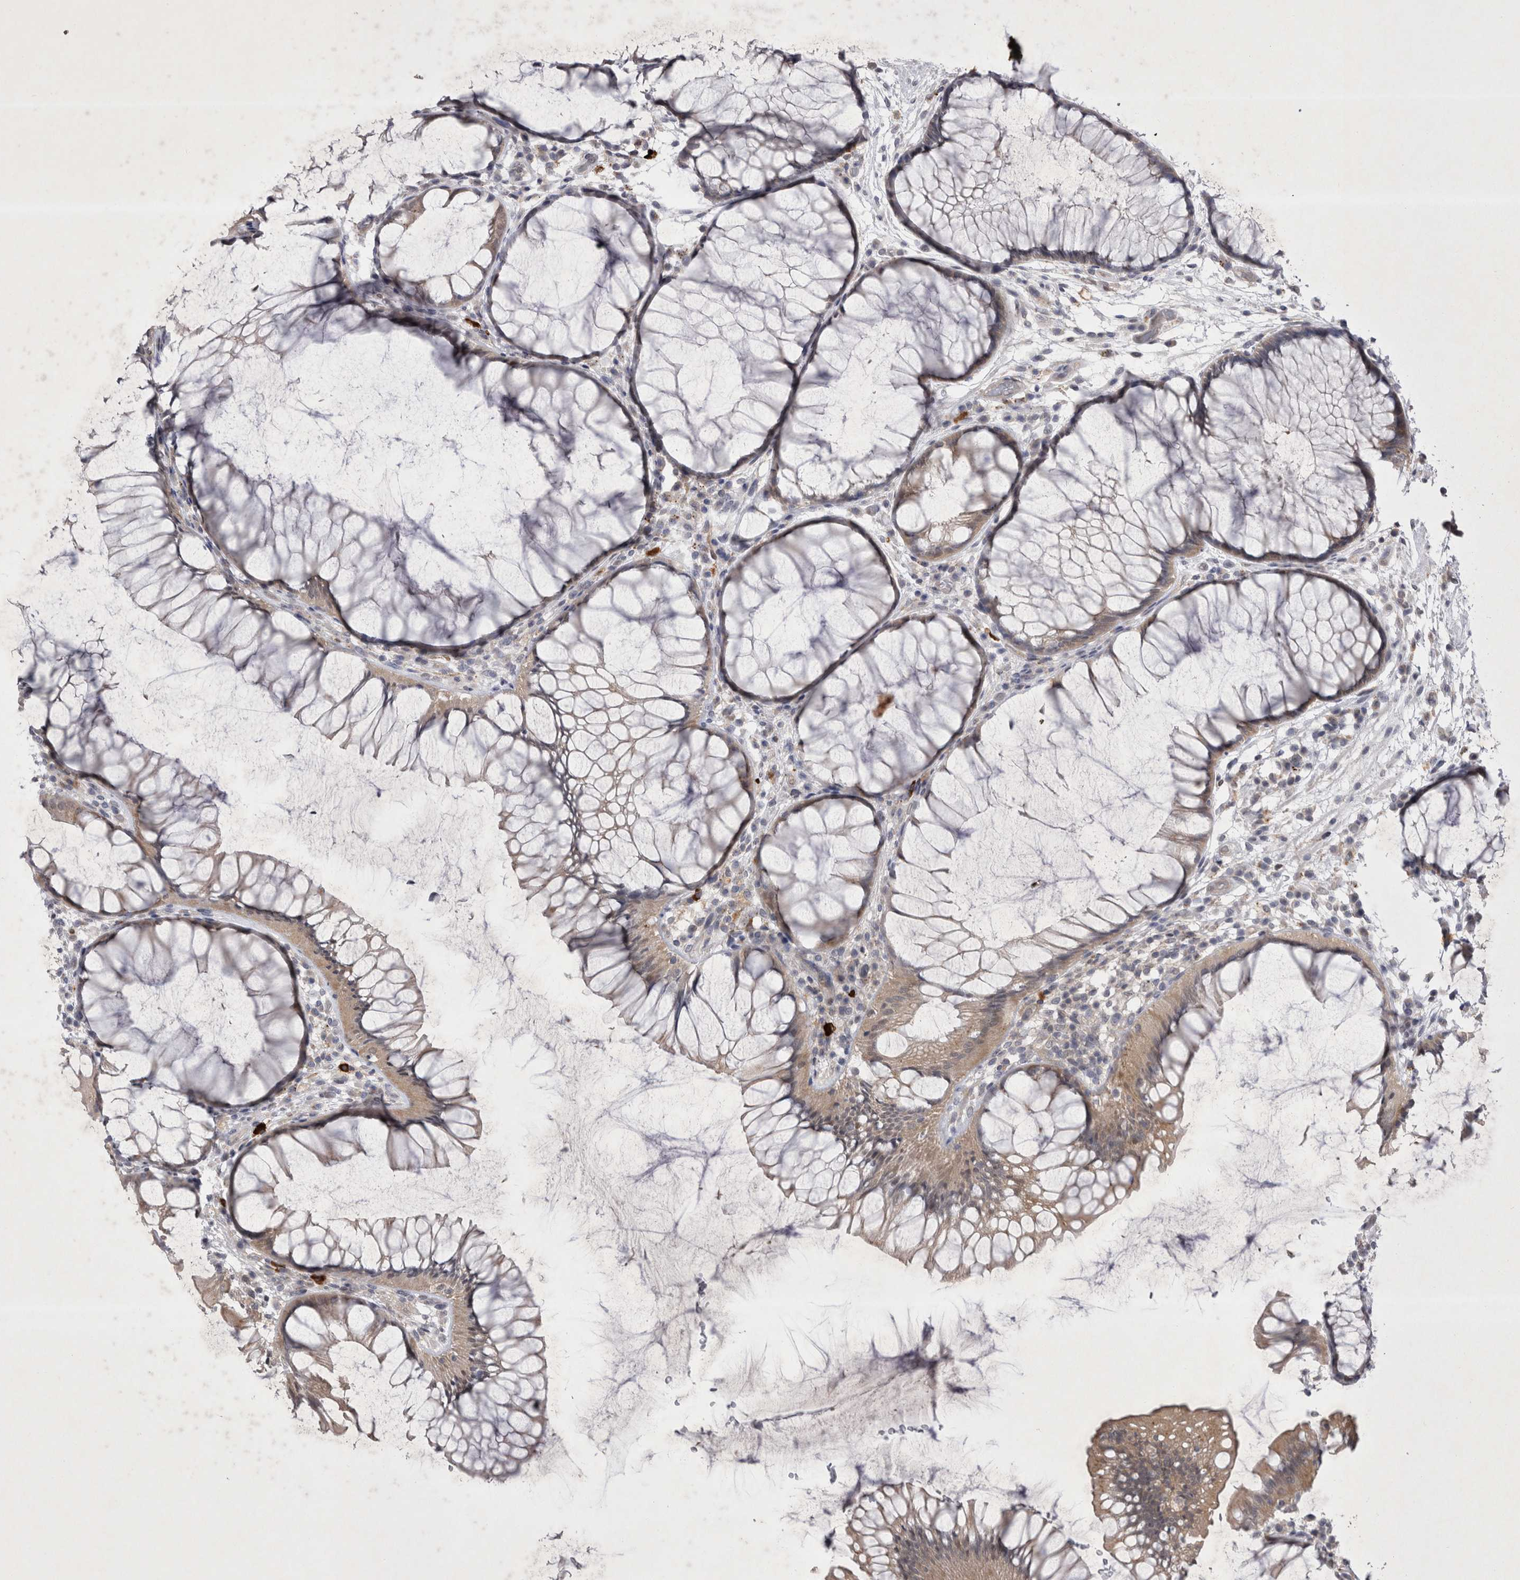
{"staining": {"intensity": "moderate", "quantity": ">75%", "location": "cytoplasmic/membranous"}, "tissue": "rectum", "cell_type": "Glandular cells", "image_type": "normal", "snomed": [{"axis": "morphology", "description": "Normal tissue, NOS"}, {"axis": "topography", "description": "Rectum"}], "caption": "DAB immunohistochemical staining of unremarkable rectum displays moderate cytoplasmic/membranous protein staining in approximately >75% of glandular cells.", "gene": "CTBS", "patient": {"sex": "male", "age": 51}}